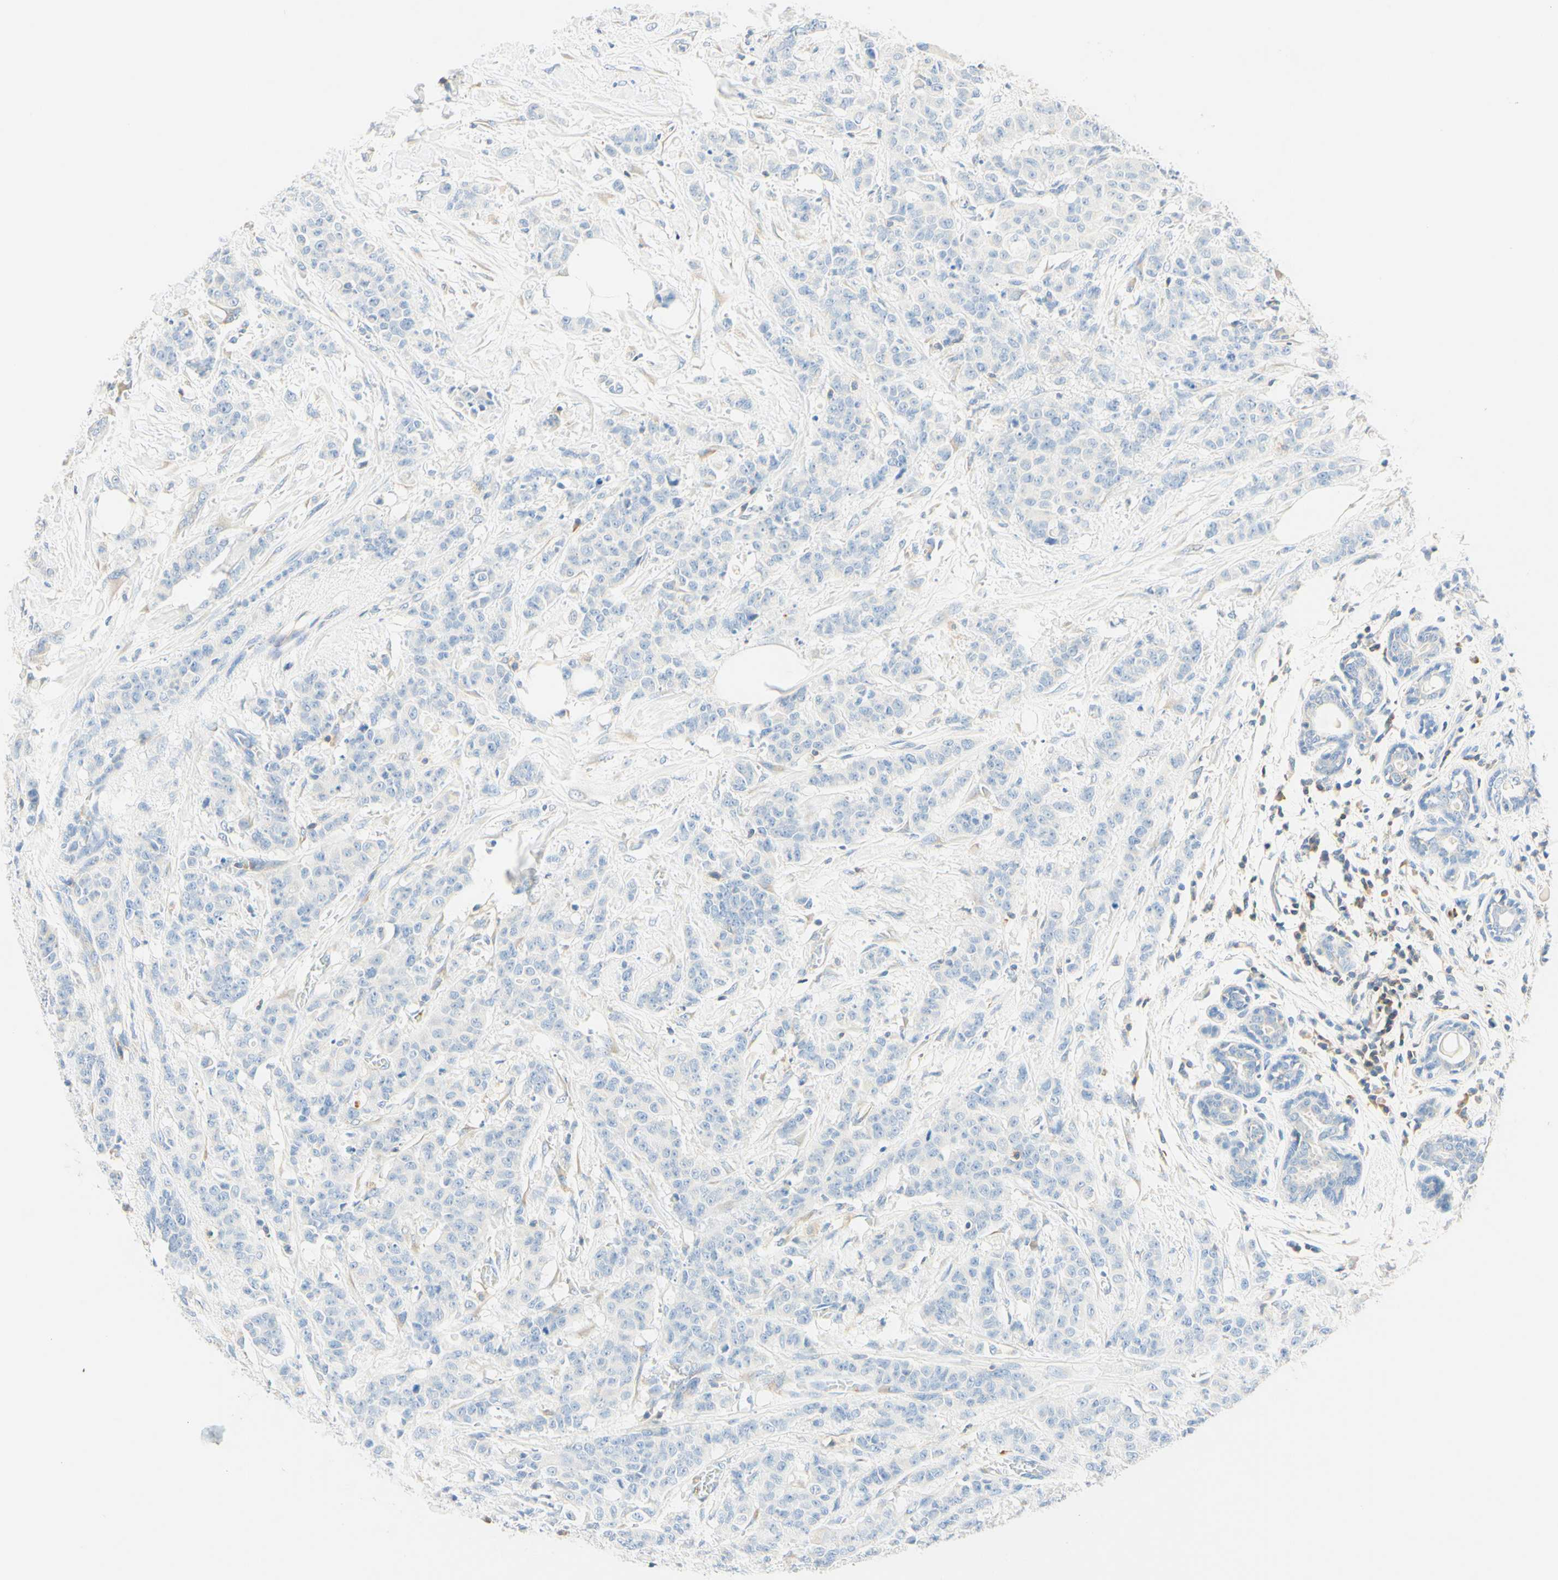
{"staining": {"intensity": "negative", "quantity": "none", "location": "none"}, "tissue": "breast cancer", "cell_type": "Tumor cells", "image_type": "cancer", "snomed": [{"axis": "morphology", "description": "Normal tissue, NOS"}, {"axis": "morphology", "description": "Duct carcinoma"}, {"axis": "topography", "description": "Breast"}], "caption": "Immunohistochemistry of breast cancer shows no positivity in tumor cells. Brightfield microscopy of immunohistochemistry stained with DAB (brown) and hematoxylin (blue), captured at high magnification.", "gene": "LAT", "patient": {"sex": "female", "age": 40}}